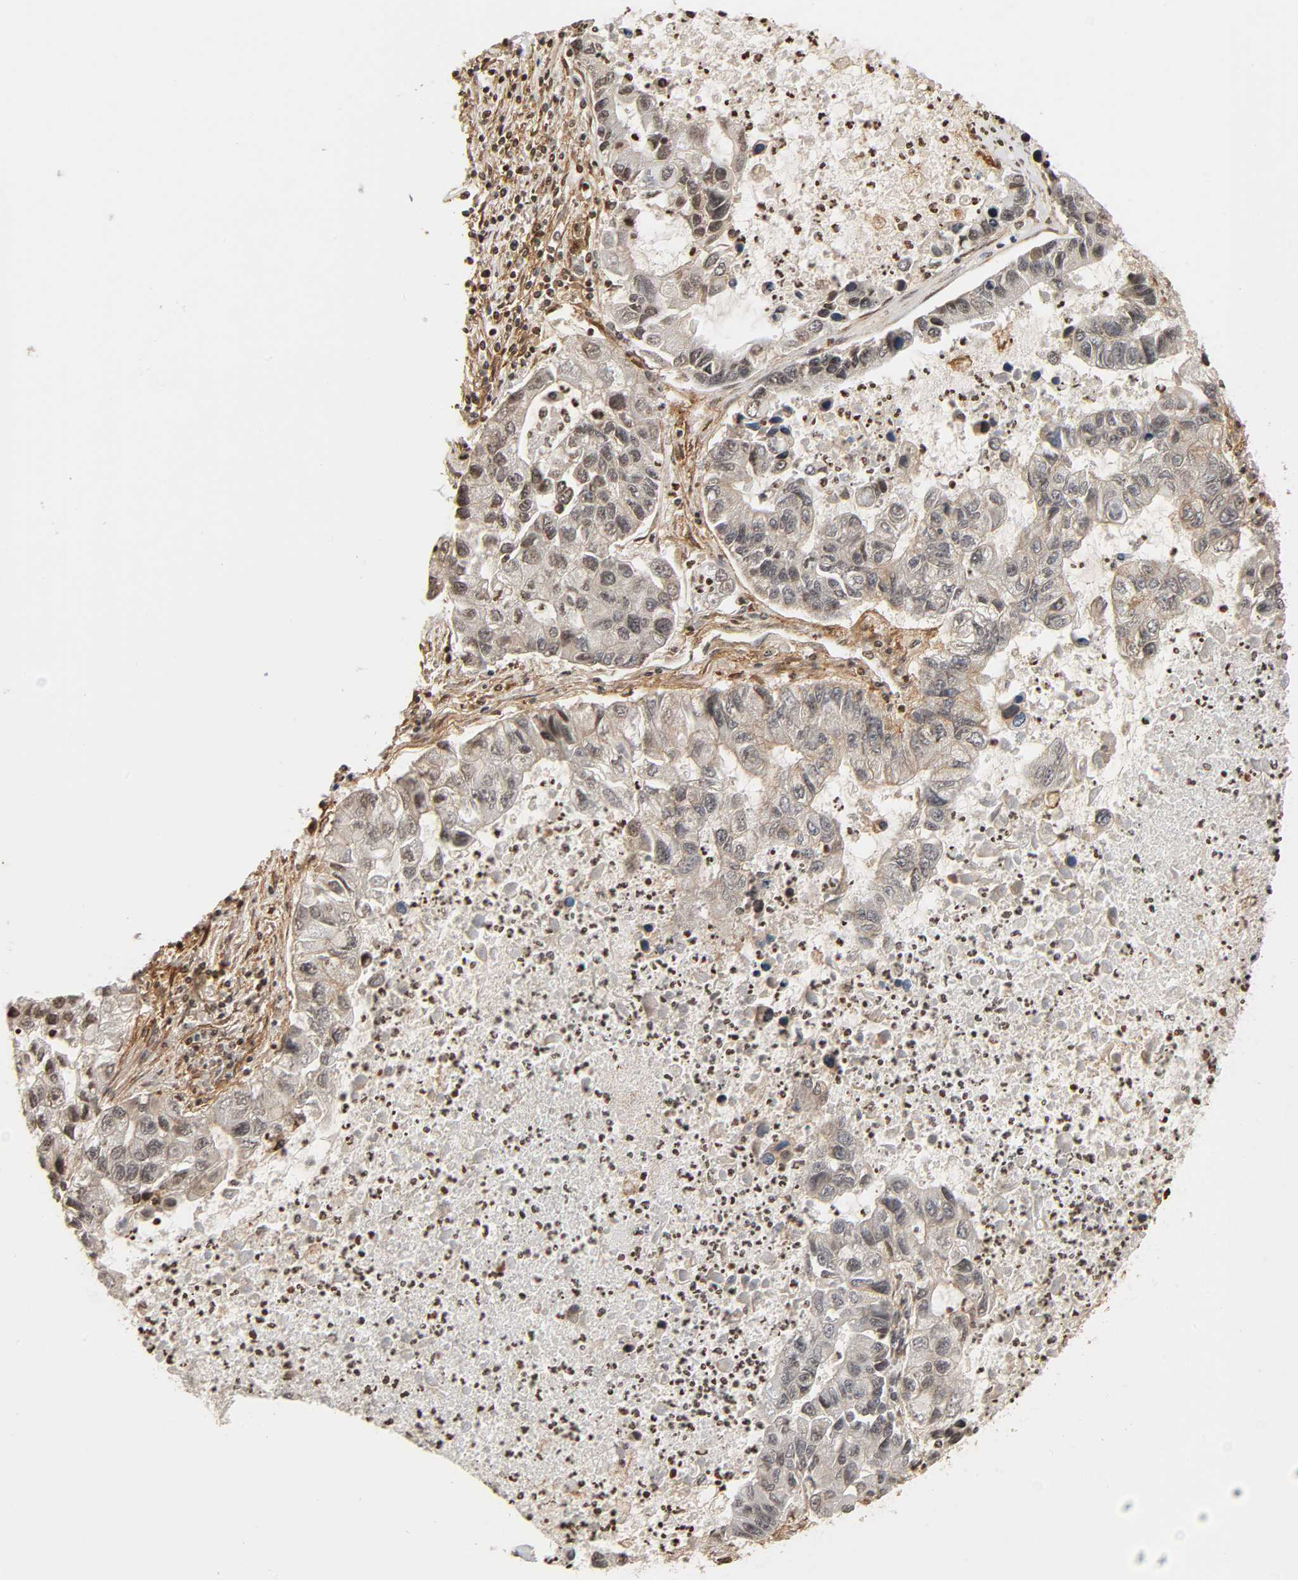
{"staining": {"intensity": "negative", "quantity": "none", "location": "none"}, "tissue": "lung cancer", "cell_type": "Tumor cells", "image_type": "cancer", "snomed": [{"axis": "morphology", "description": "Adenocarcinoma, NOS"}, {"axis": "topography", "description": "Lung"}], "caption": "Immunohistochemistry of human adenocarcinoma (lung) exhibits no staining in tumor cells. Brightfield microscopy of immunohistochemistry stained with DAB (3,3'-diaminobenzidine) (brown) and hematoxylin (blue), captured at high magnification.", "gene": "ITGAV", "patient": {"sex": "female", "age": 51}}